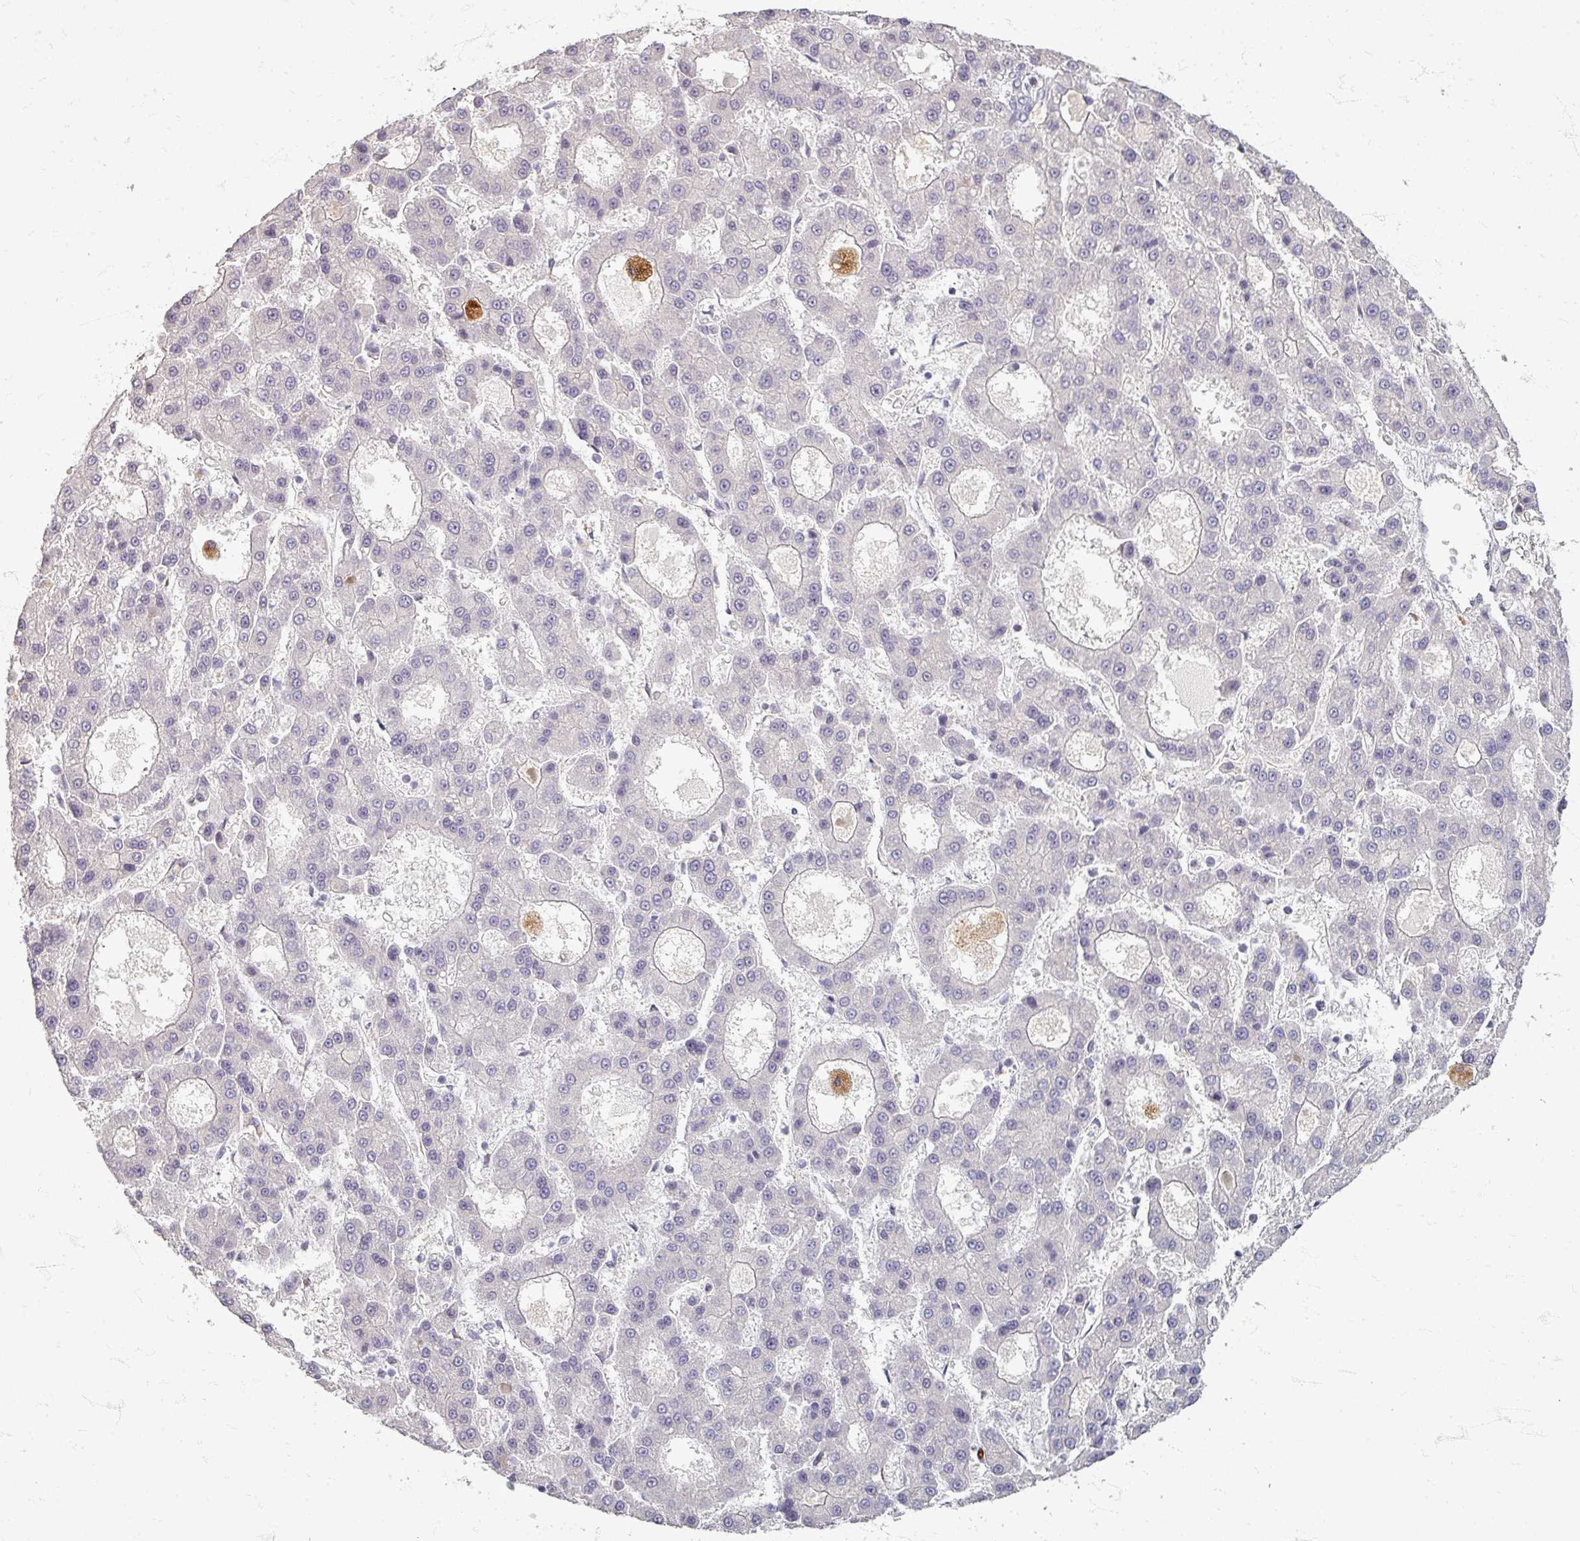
{"staining": {"intensity": "negative", "quantity": "none", "location": "none"}, "tissue": "liver cancer", "cell_type": "Tumor cells", "image_type": "cancer", "snomed": [{"axis": "morphology", "description": "Carcinoma, Hepatocellular, NOS"}, {"axis": "topography", "description": "Liver"}], "caption": "Immunohistochemical staining of liver cancer displays no significant positivity in tumor cells. (Brightfield microscopy of DAB (3,3'-diaminobenzidine) immunohistochemistry (IHC) at high magnification).", "gene": "ZNF878", "patient": {"sex": "male", "age": 70}}